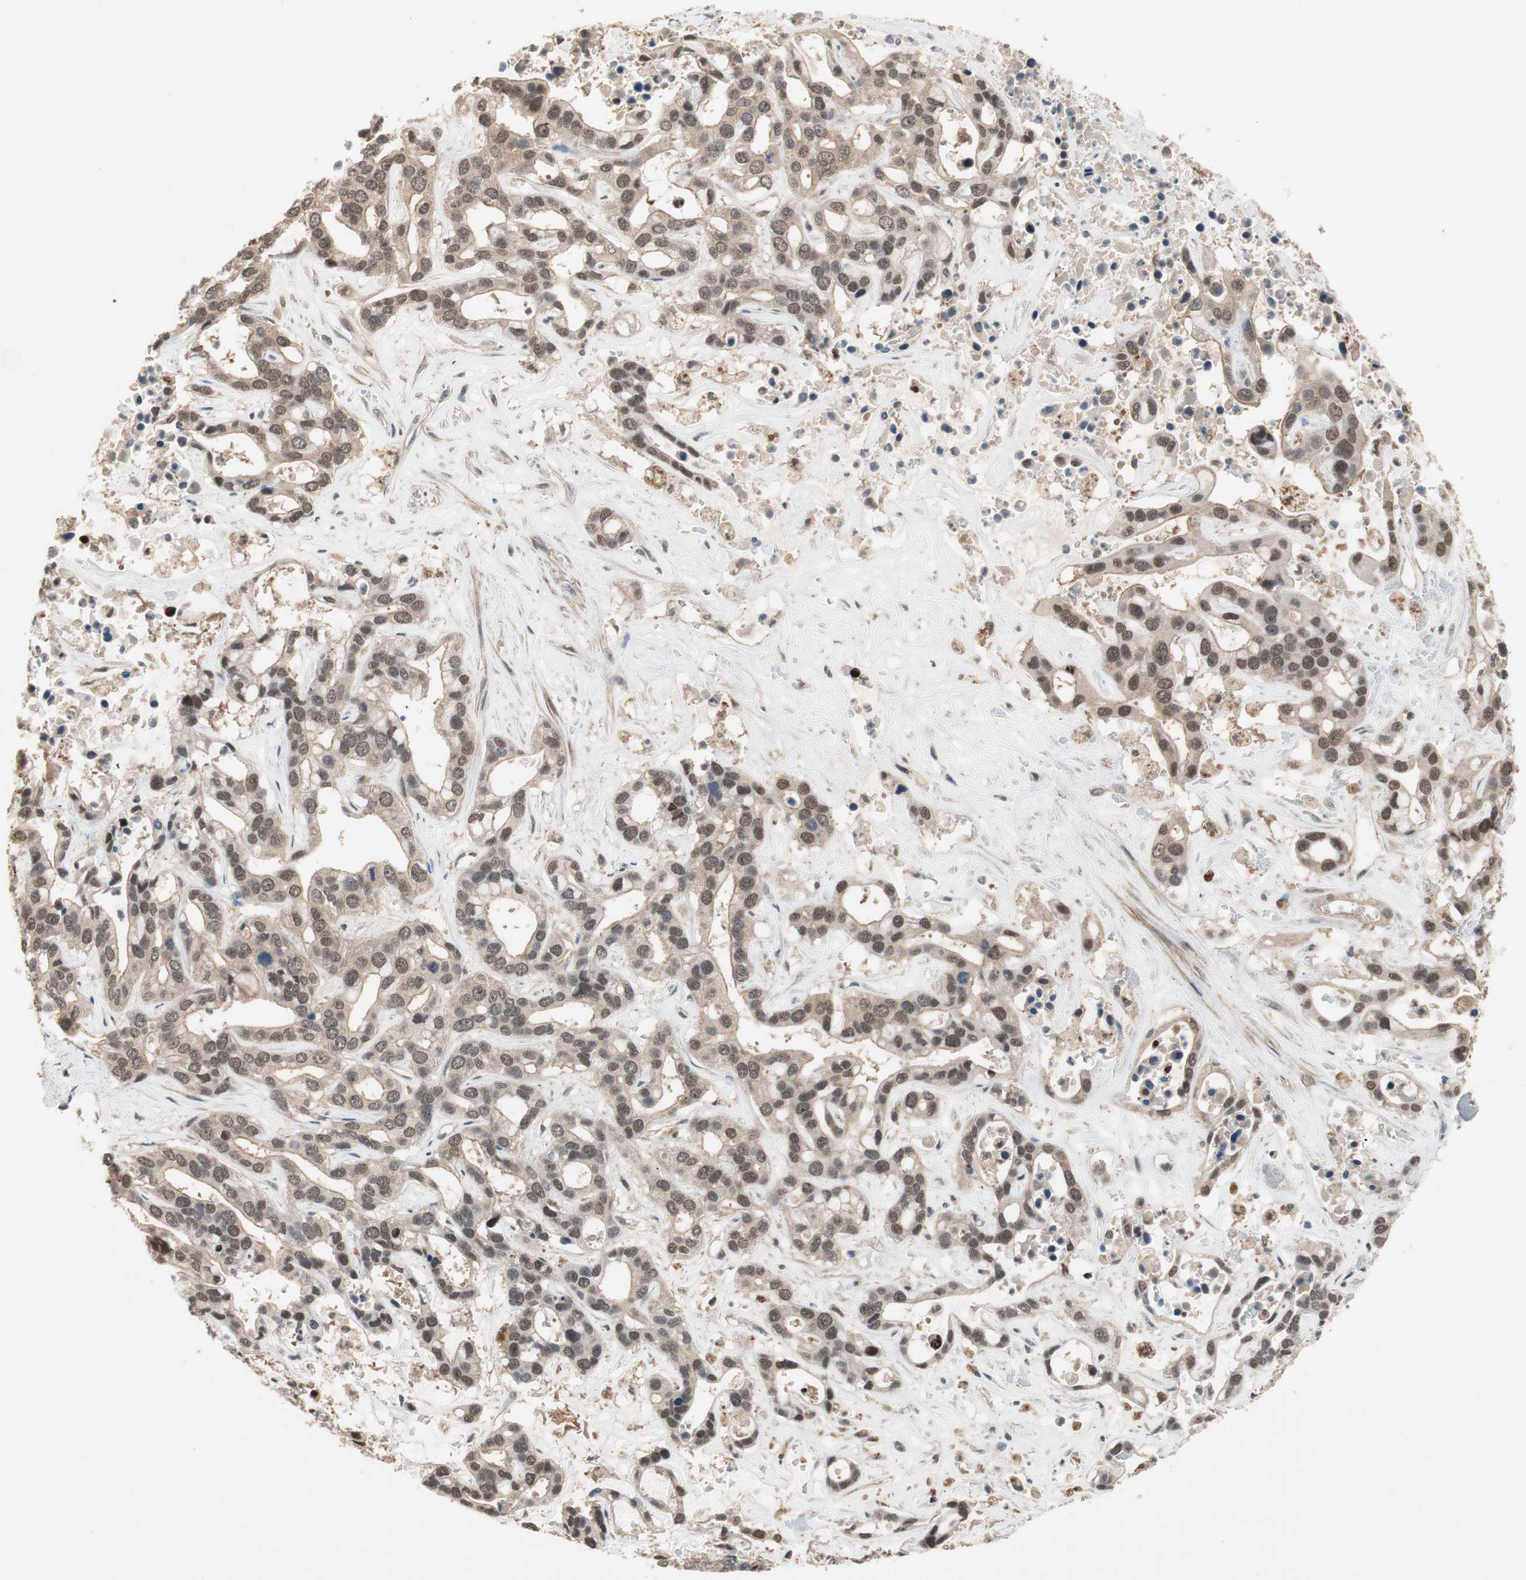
{"staining": {"intensity": "moderate", "quantity": ">75%", "location": "cytoplasmic/membranous,nuclear"}, "tissue": "liver cancer", "cell_type": "Tumor cells", "image_type": "cancer", "snomed": [{"axis": "morphology", "description": "Cholangiocarcinoma"}, {"axis": "topography", "description": "Liver"}], "caption": "Protein staining displays moderate cytoplasmic/membranous and nuclear positivity in approximately >75% of tumor cells in liver cancer (cholangiocarcinoma).", "gene": "GART", "patient": {"sex": "female", "age": 65}}